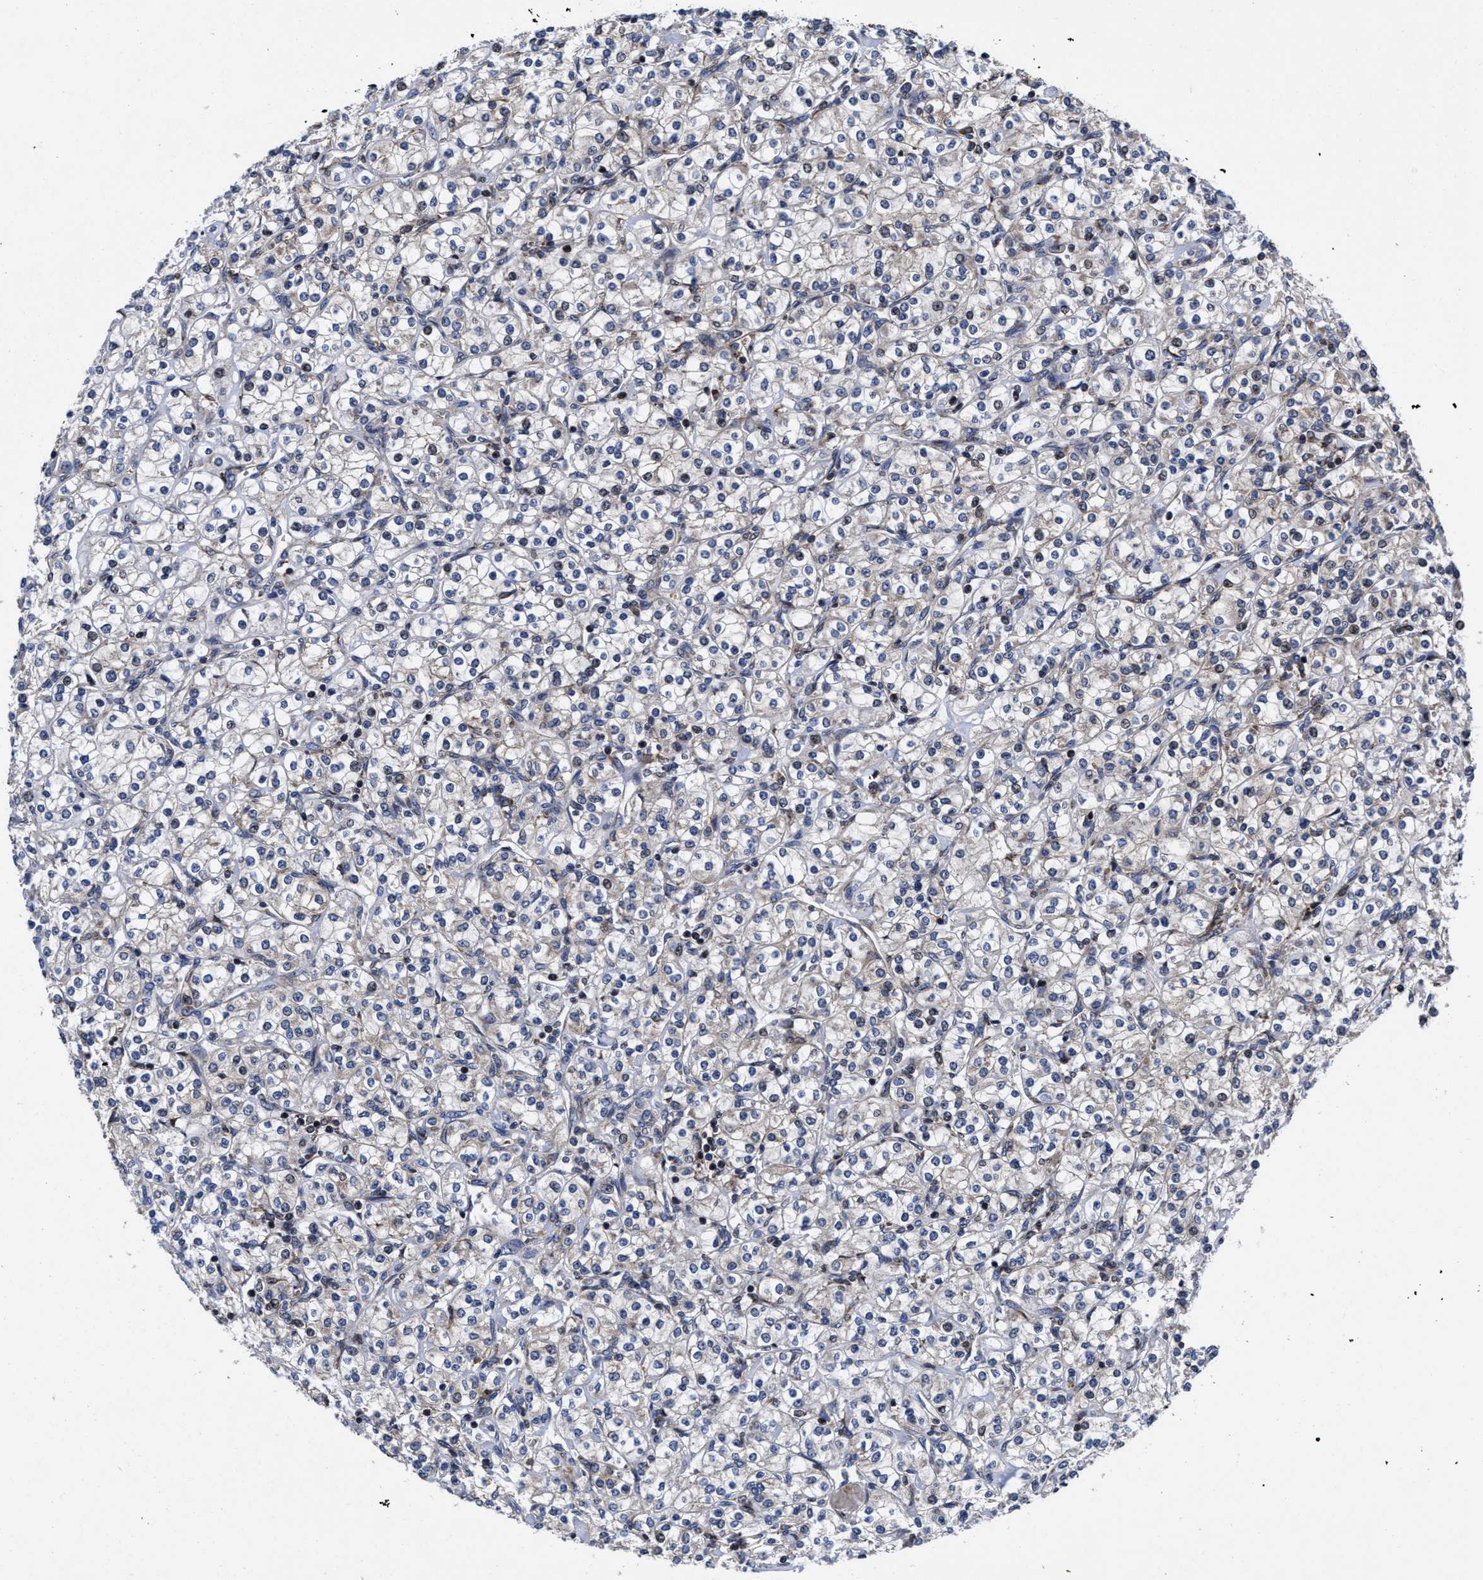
{"staining": {"intensity": "negative", "quantity": "none", "location": "none"}, "tissue": "renal cancer", "cell_type": "Tumor cells", "image_type": "cancer", "snomed": [{"axis": "morphology", "description": "Adenocarcinoma, NOS"}, {"axis": "topography", "description": "Kidney"}], "caption": "A high-resolution image shows IHC staining of renal cancer (adenocarcinoma), which demonstrates no significant positivity in tumor cells. (Brightfield microscopy of DAB (3,3'-diaminobenzidine) immunohistochemistry at high magnification).", "gene": "MRPL50", "patient": {"sex": "male", "age": 77}}